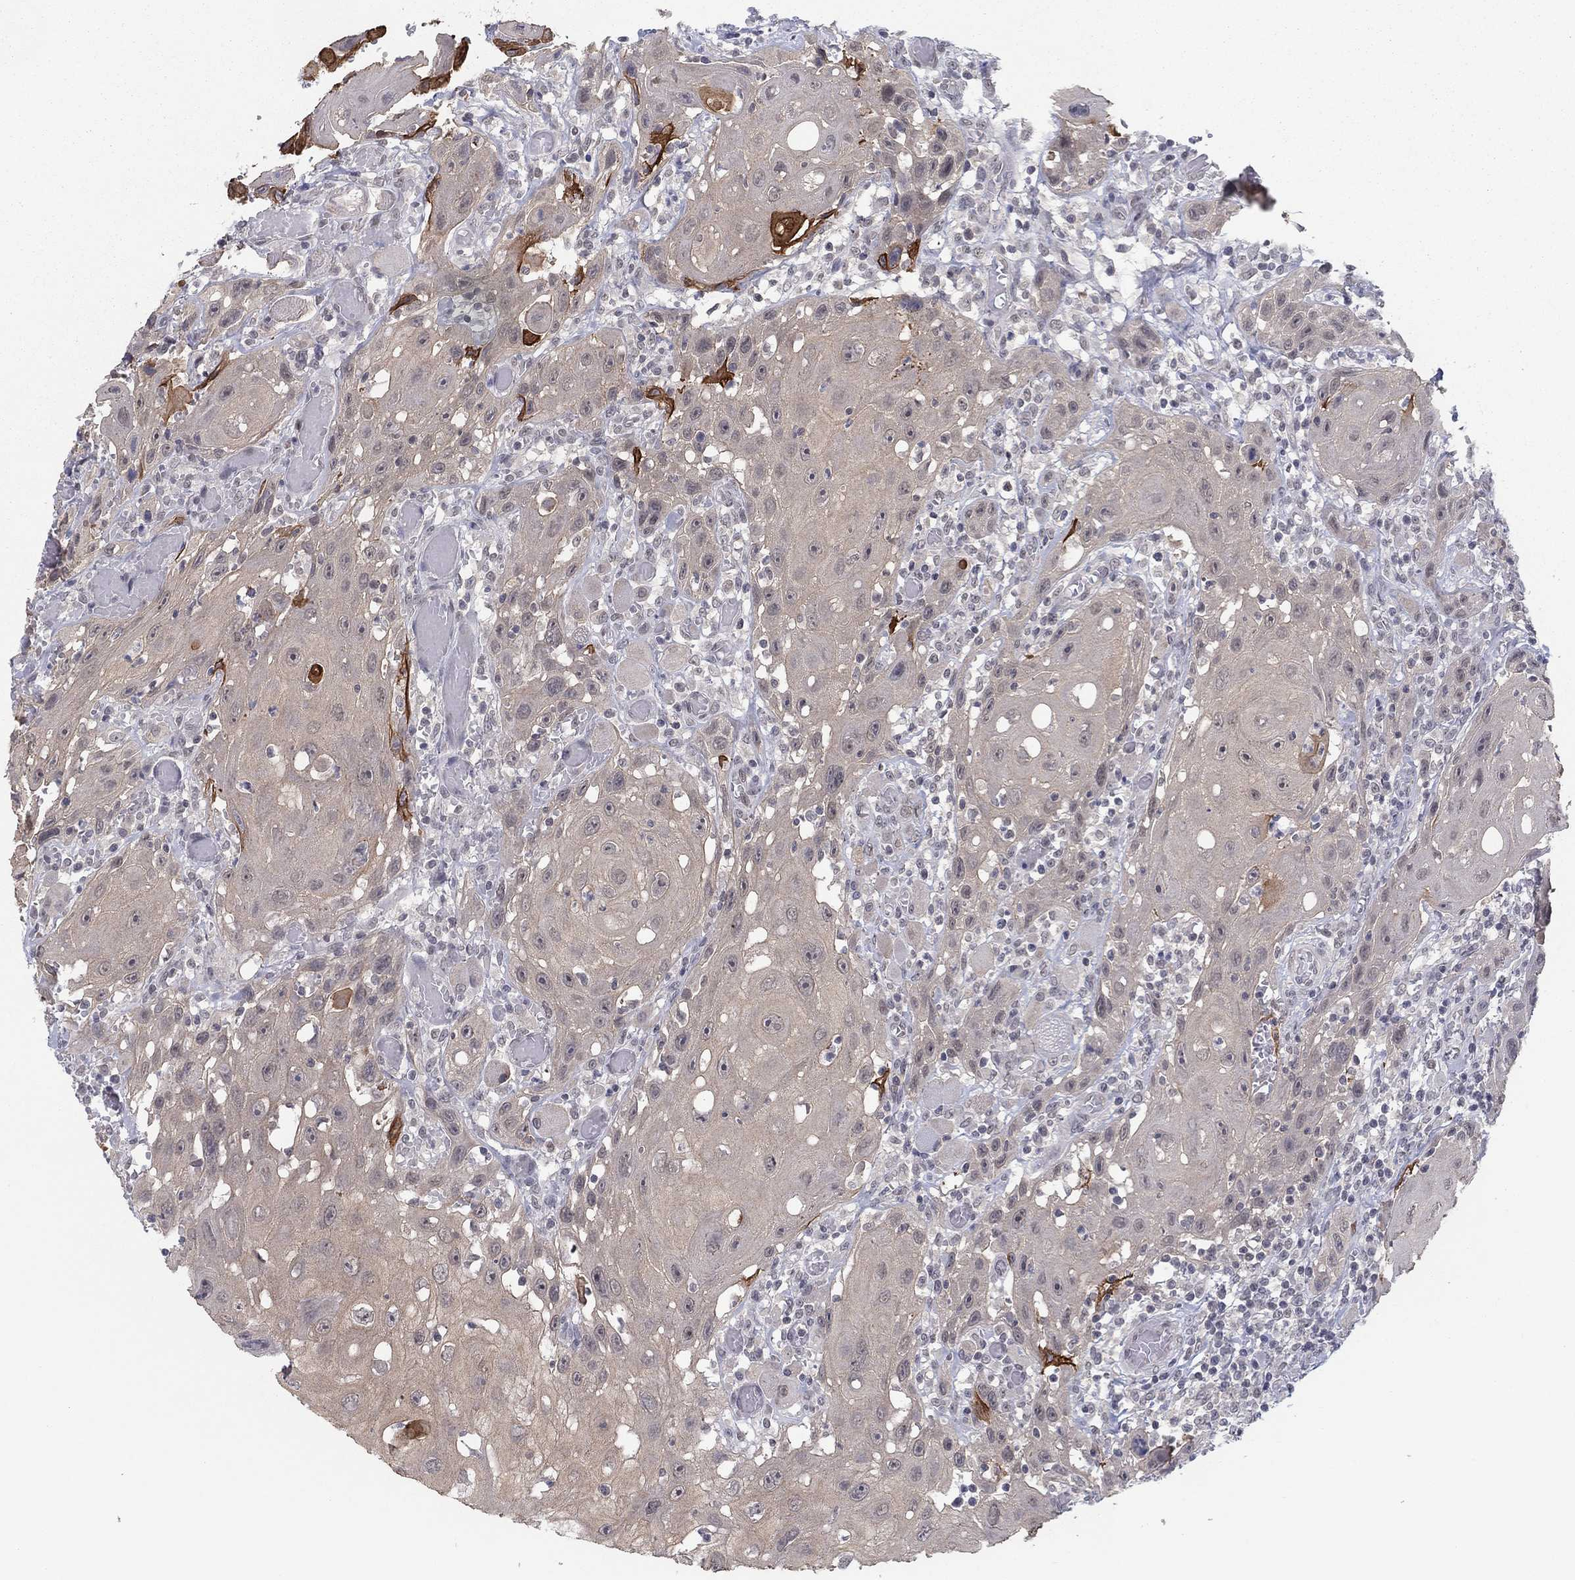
{"staining": {"intensity": "weak", "quantity": "25%-75%", "location": "cytoplasmic/membranous"}, "tissue": "head and neck cancer", "cell_type": "Tumor cells", "image_type": "cancer", "snomed": [{"axis": "morphology", "description": "Normal tissue, NOS"}, {"axis": "morphology", "description": "Squamous cell carcinoma, NOS"}, {"axis": "topography", "description": "Oral tissue"}, {"axis": "topography", "description": "Head-Neck"}], "caption": "Immunohistochemistry histopathology image of neoplastic tissue: human squamous cell carcinoma (head and neck) stained using IHC shows low levels of weak protein expression localized specifically in the cytoplasmic/membranous of tumor cells, appearing as a cytoplasmic/membranous brown color.", "gene": "SLC22A2", "patient": {"sex": "male", "age": 71}}